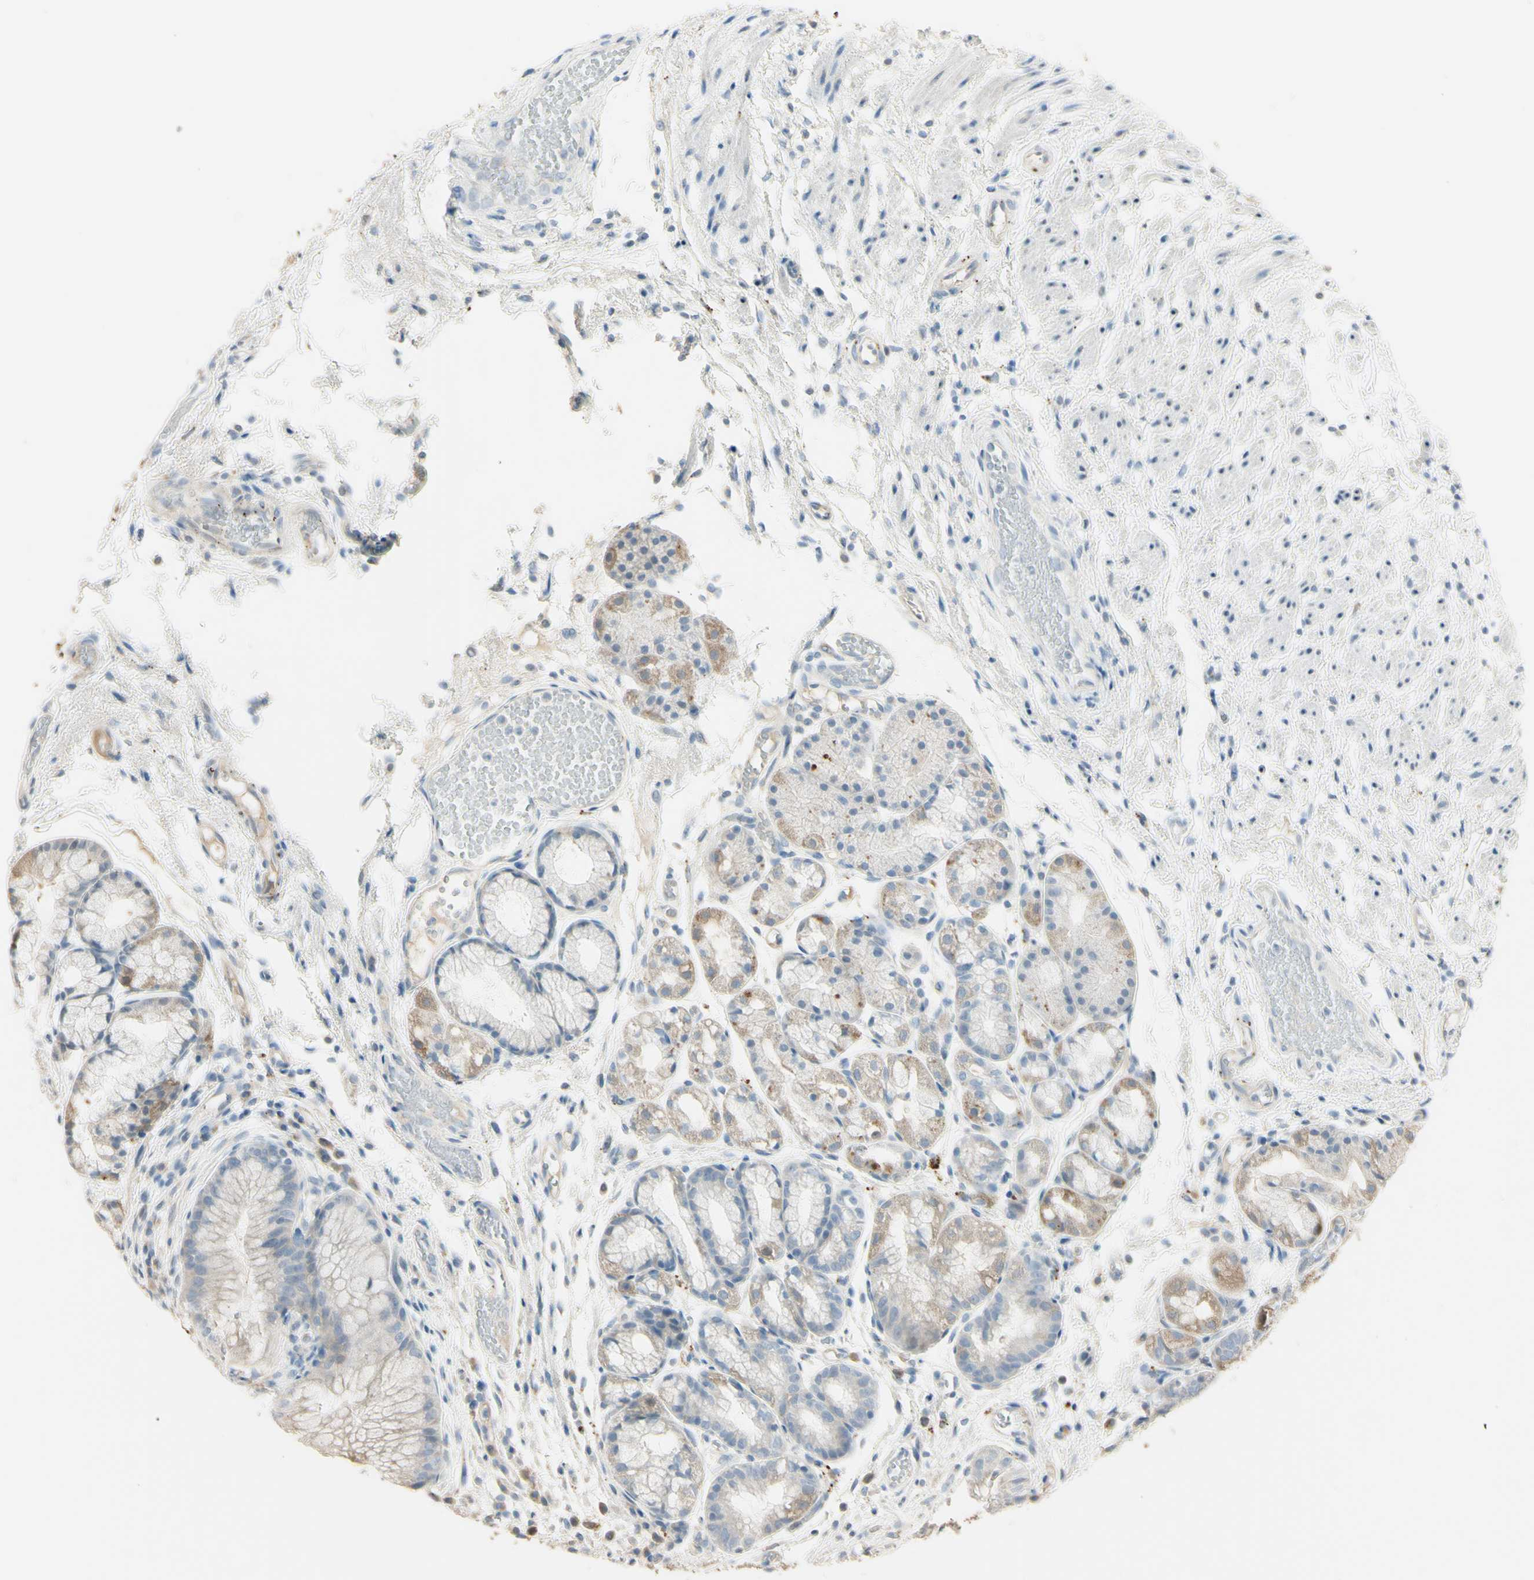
{"staining": {"intensity": "weak", "quantity": ">75%", "location": "cytoplasmic/membranous"}, "tissue": "stomach", "cell_type": "Glandular cells", "image_type": "normal", "snomed": [{"axis": "morphology", "description": "Normal tissue, NOS"}, {"axis": "topography", "description": "Stomach, upper"}], "caption": "Stomach stained for a protein demonstrates weak cytoplasmic/membranous positivity in glandular cells. (DAB IHC with brightfield microscopy, high magnification).", "gene": "ANGPTL1", "patient": {"sex": "male", "age": 72}}